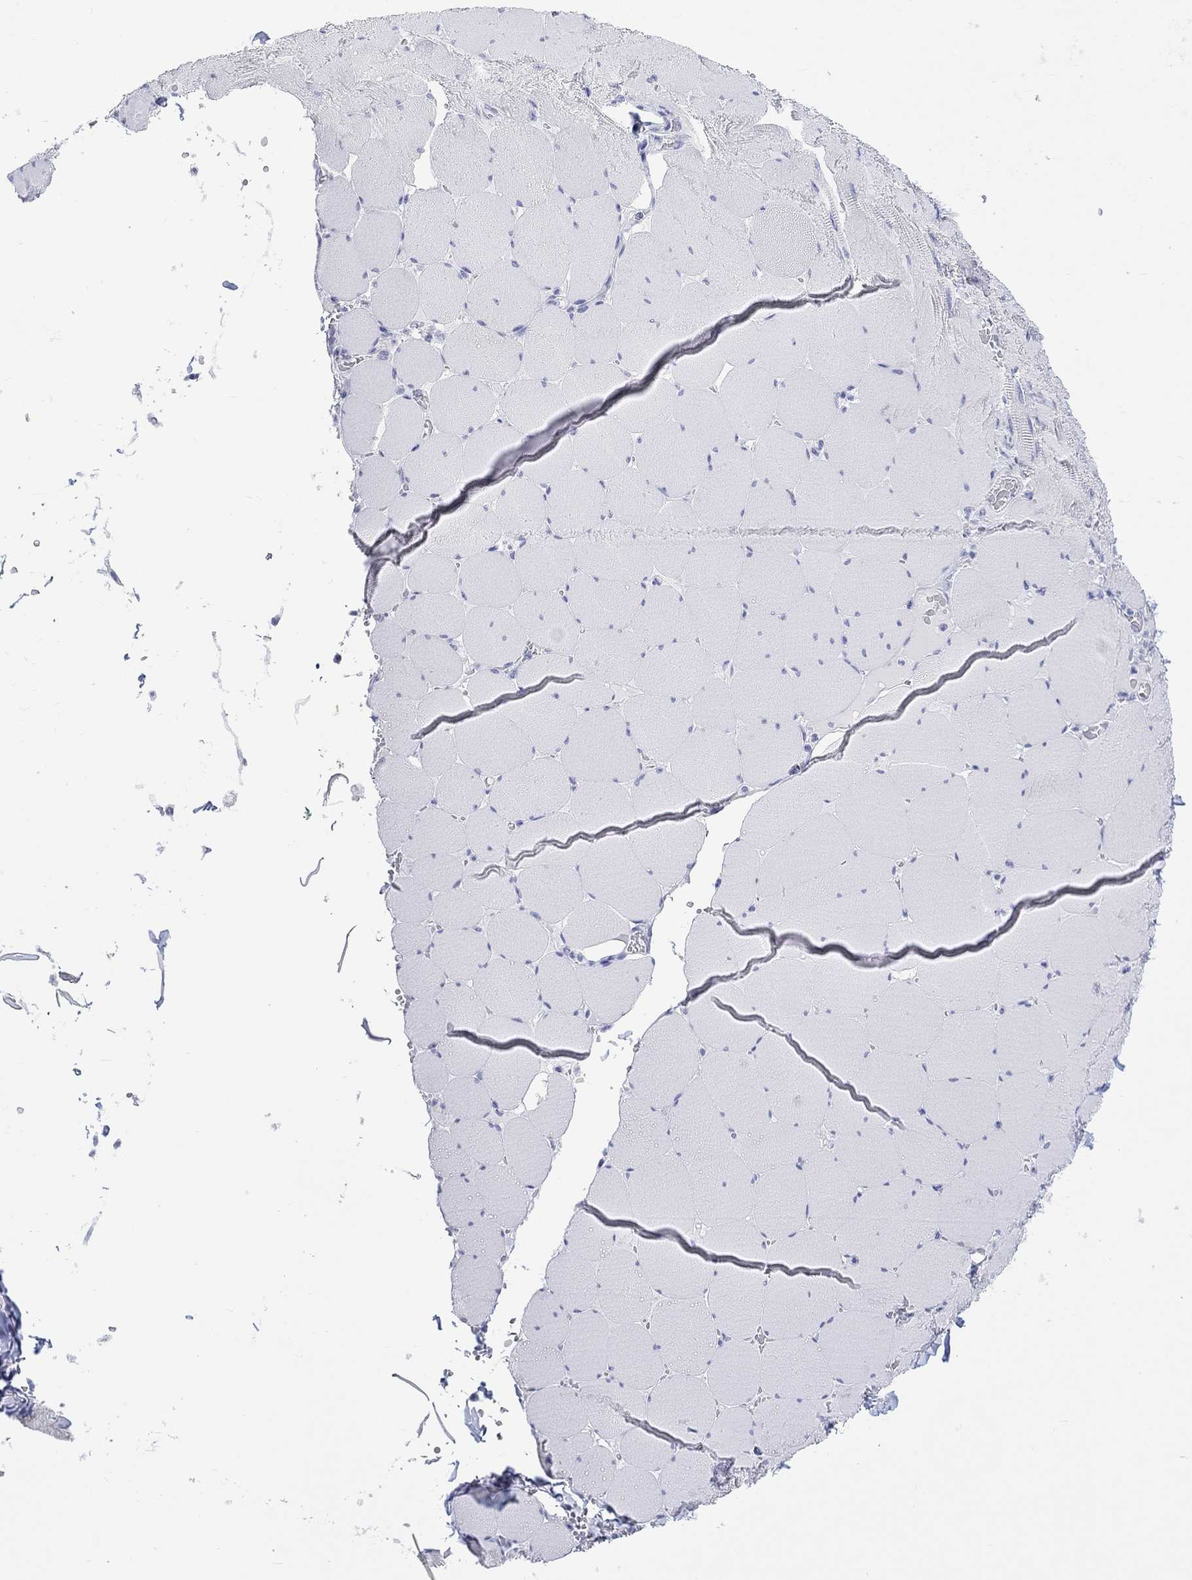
{"staining": {"intensity": "negative", "quantity": "none", "location": "none"}, "tissue": "skeletal muscle", "cell_type": "Myocytes", "image_type": "normal", "snomed": [{"axis": "morphology", "description": "Normal tissue, NOS"}, {"axis": "morphology", "description": "Malignant melanoma, Metastatic site"}, {"axis": "topography", "description": "Skeletal muscle"}], "caption": "High power microscopy micrograph of an IHC micrograph of unremarkable skeletal muscle, revealing no significant staining in myocytes. (DAB IHC, high magnification).", "gene": "MSI1", "patient": {"sex": "male", "age": 50}}